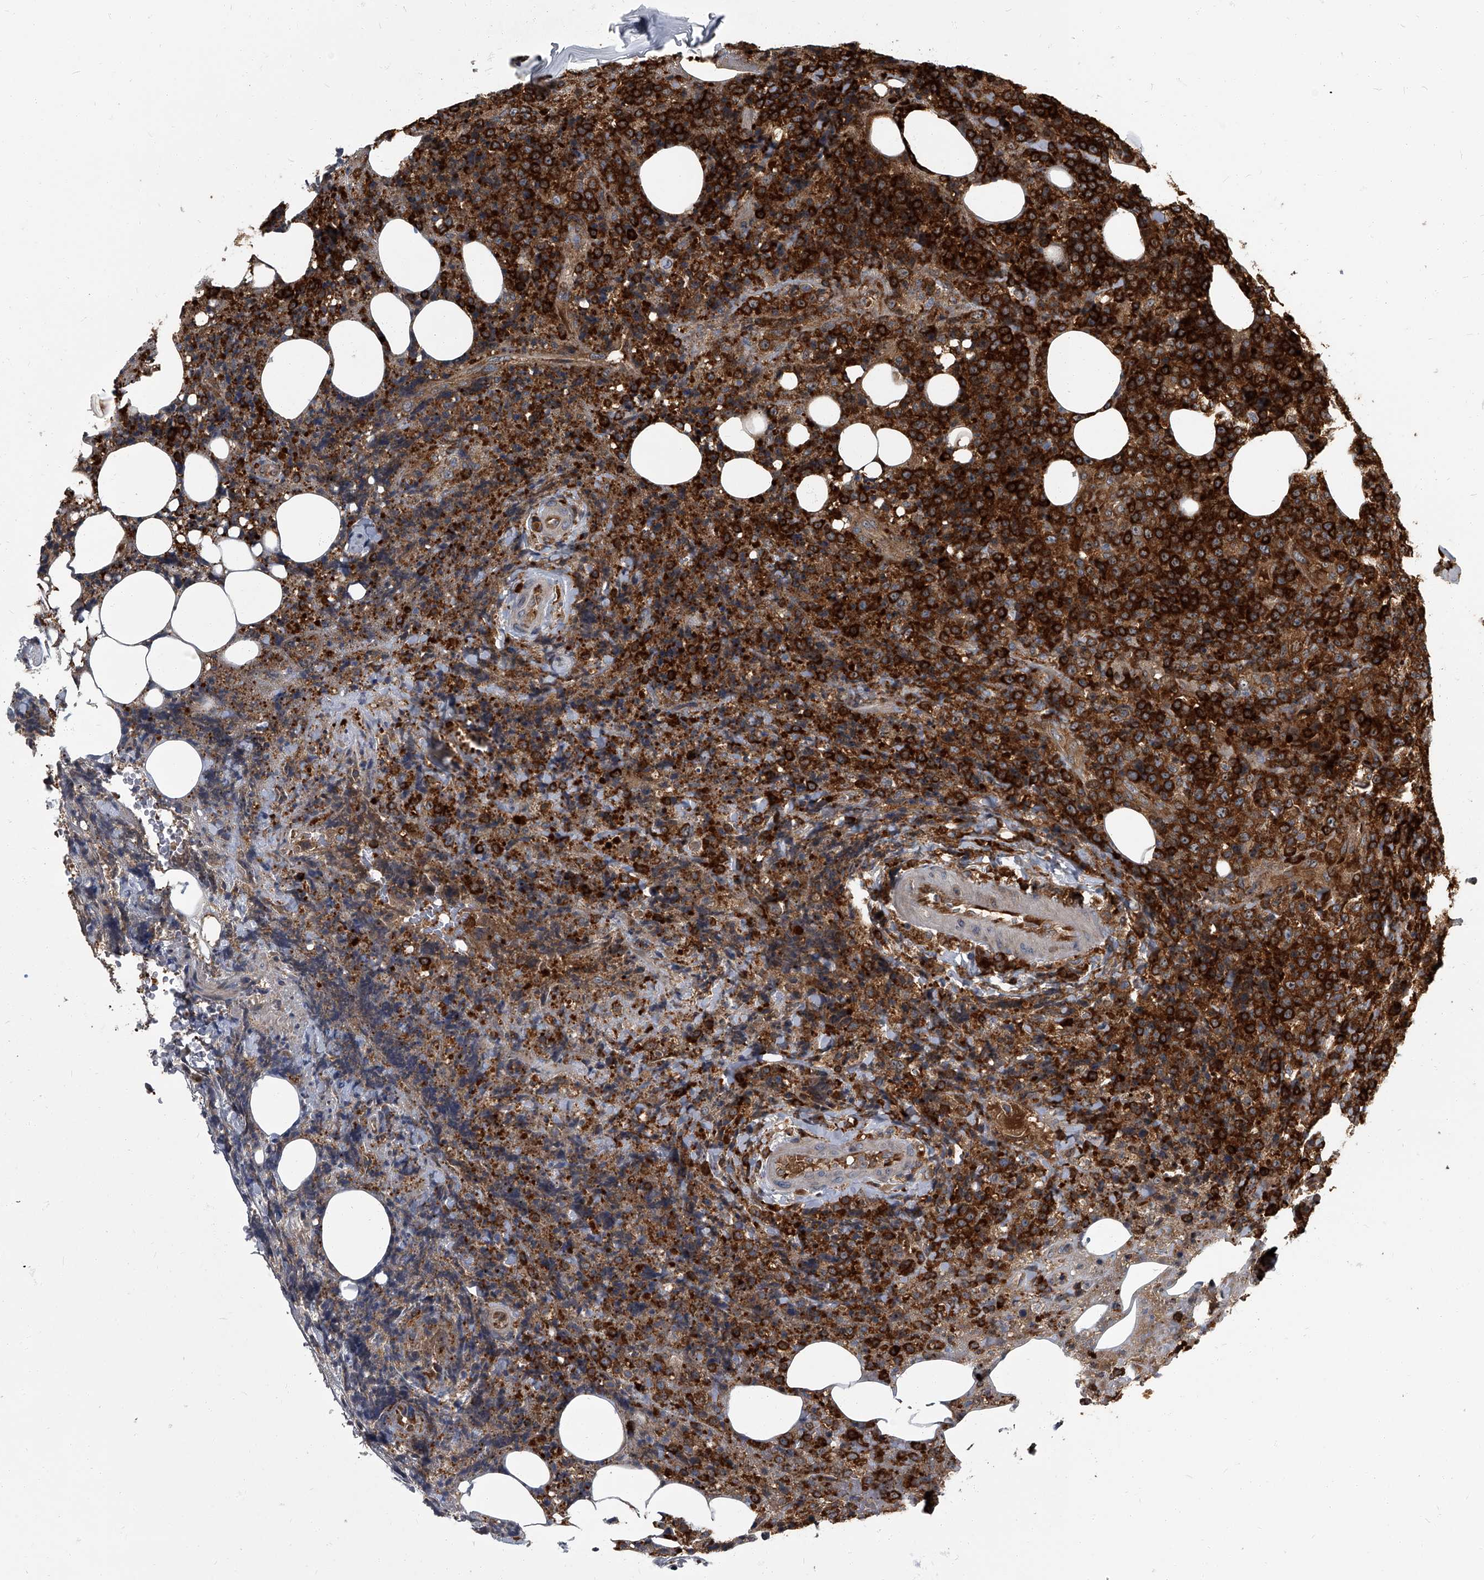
{"staining": {"intensity": "strong", "quantity": ">75%", "location": "cytoplasmic/membranous"}, "tissue": "lymphoma", "cell_type": "Tumor cells", "image_type": "cancer", "snomed": [{"axis": "morphology", "description": "Malignant lymphoma, non-Hodgkin's type, High grade"}, {"axis": "topography", "description": "Lymph node"}], "caption": "This histopathology image displays immunohistochemistry staining of human lymphoma, with high strong cytoplasmic/membranous staining in approximately >75% of tumor cells.", "gene": "CDV3", "patient": {"sex": "male", "age": 13}}